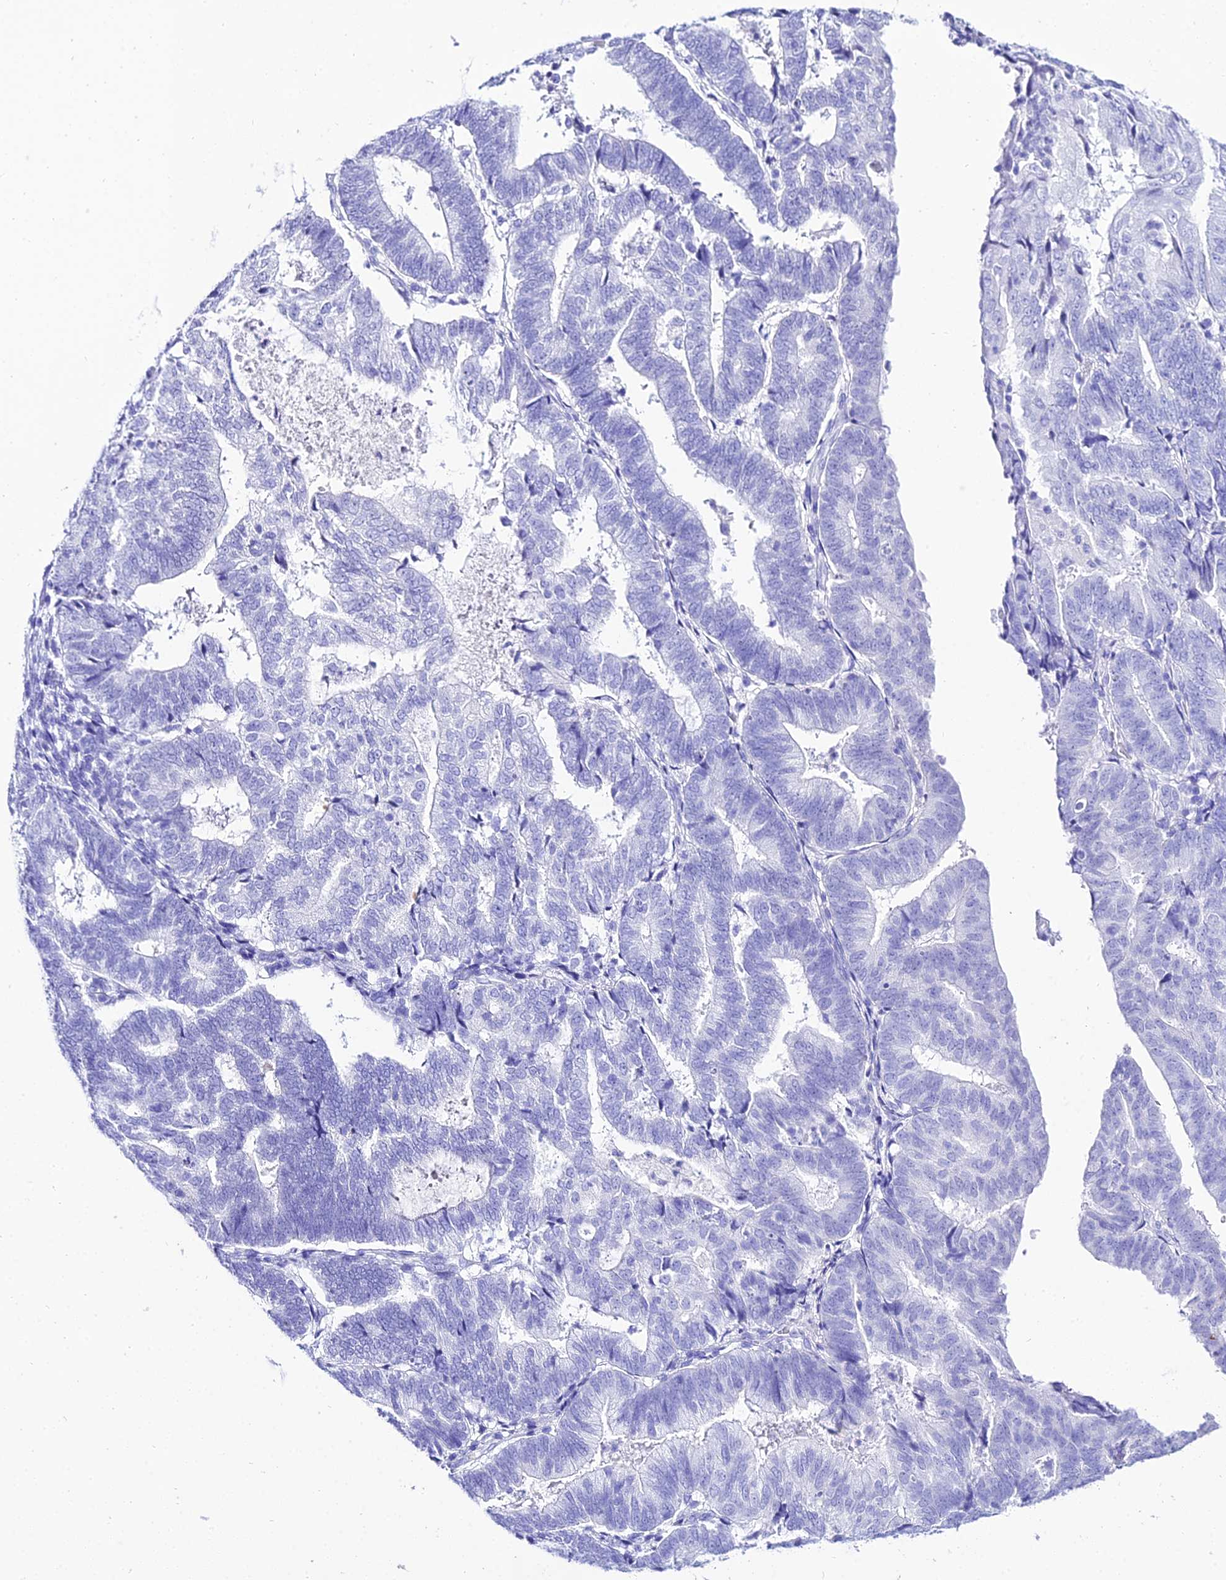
{"staining": {"intensity": "negative", "quantity": "none", "location": "none"}, "tissue": "endometrial cancer", "cell_type": "Tumor cells", "image_type": "cancer", "snomed": [{"axis": "morphology", "description": "Adenocarcinoma, NOS"}, {"axis": "topography", "description": "Endometrium"}], "caption": "DAB immunohistochemical staining of endometrial cancer shows no significant expression in tumor cells. (DAB immunohistochemistry with hematoxylin counter stain).", "gene": "TRMT44", "patient": {"sex": "female", "age": 70}}